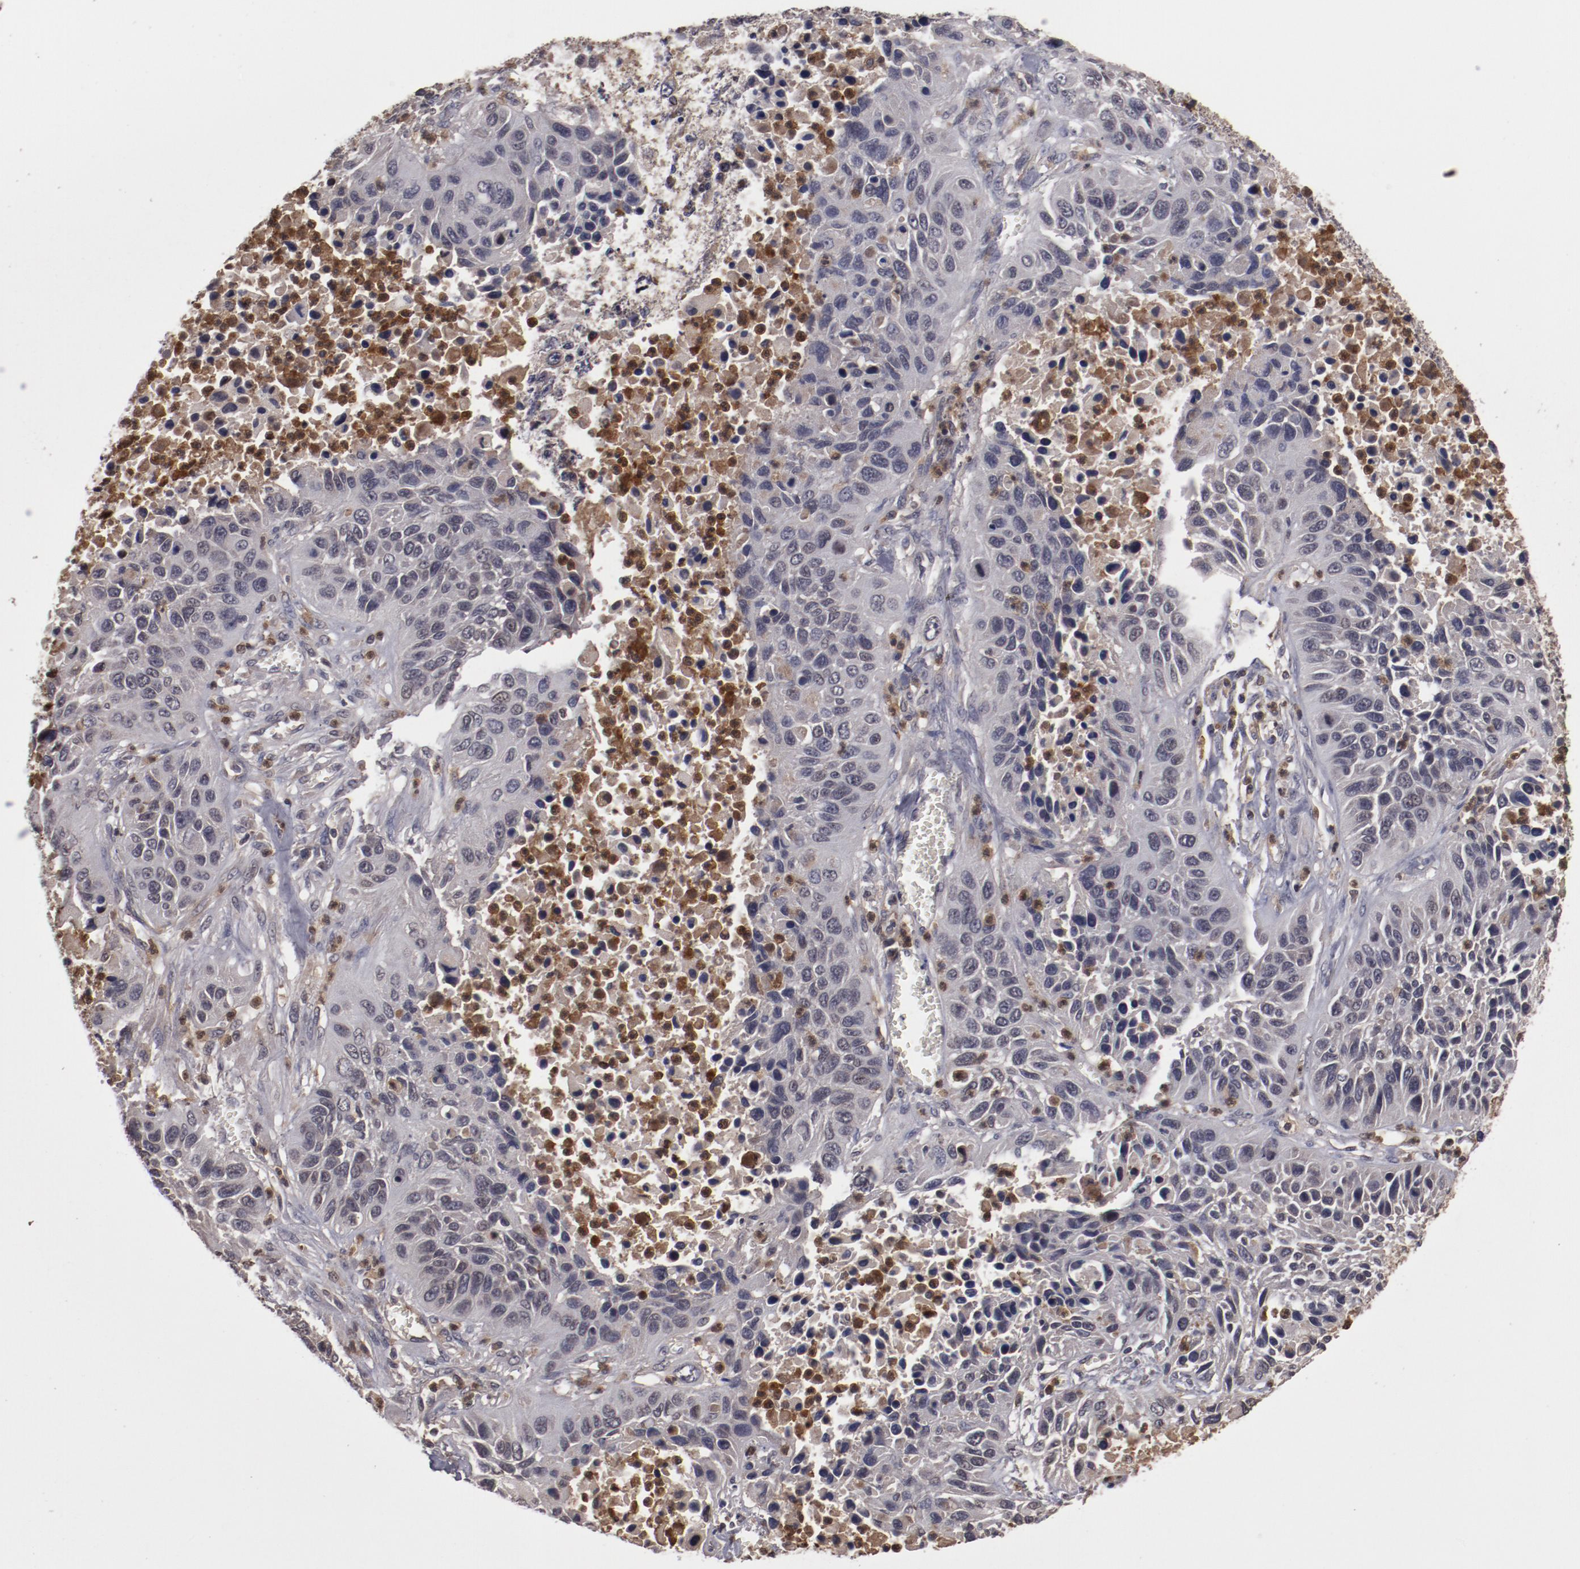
{"staining": {"intensity": "weak", "quantity": "<25%", "location": "cytoplasmic/membranous"}, "tissue": "lung cancer", "cell_type": "Tumor cells", "image_type": "cancer", "snomed": [{"axis": "morphology", "description": "Squamous cell carcinoma, NOS"}, {"axis": "topography", "description": "Lung"}], "caption": "Tumor cells show no significant expression in squamous cell carcinoma (lung).", "gene": "CP", "patient": {"sex": "female", "age": 76}}